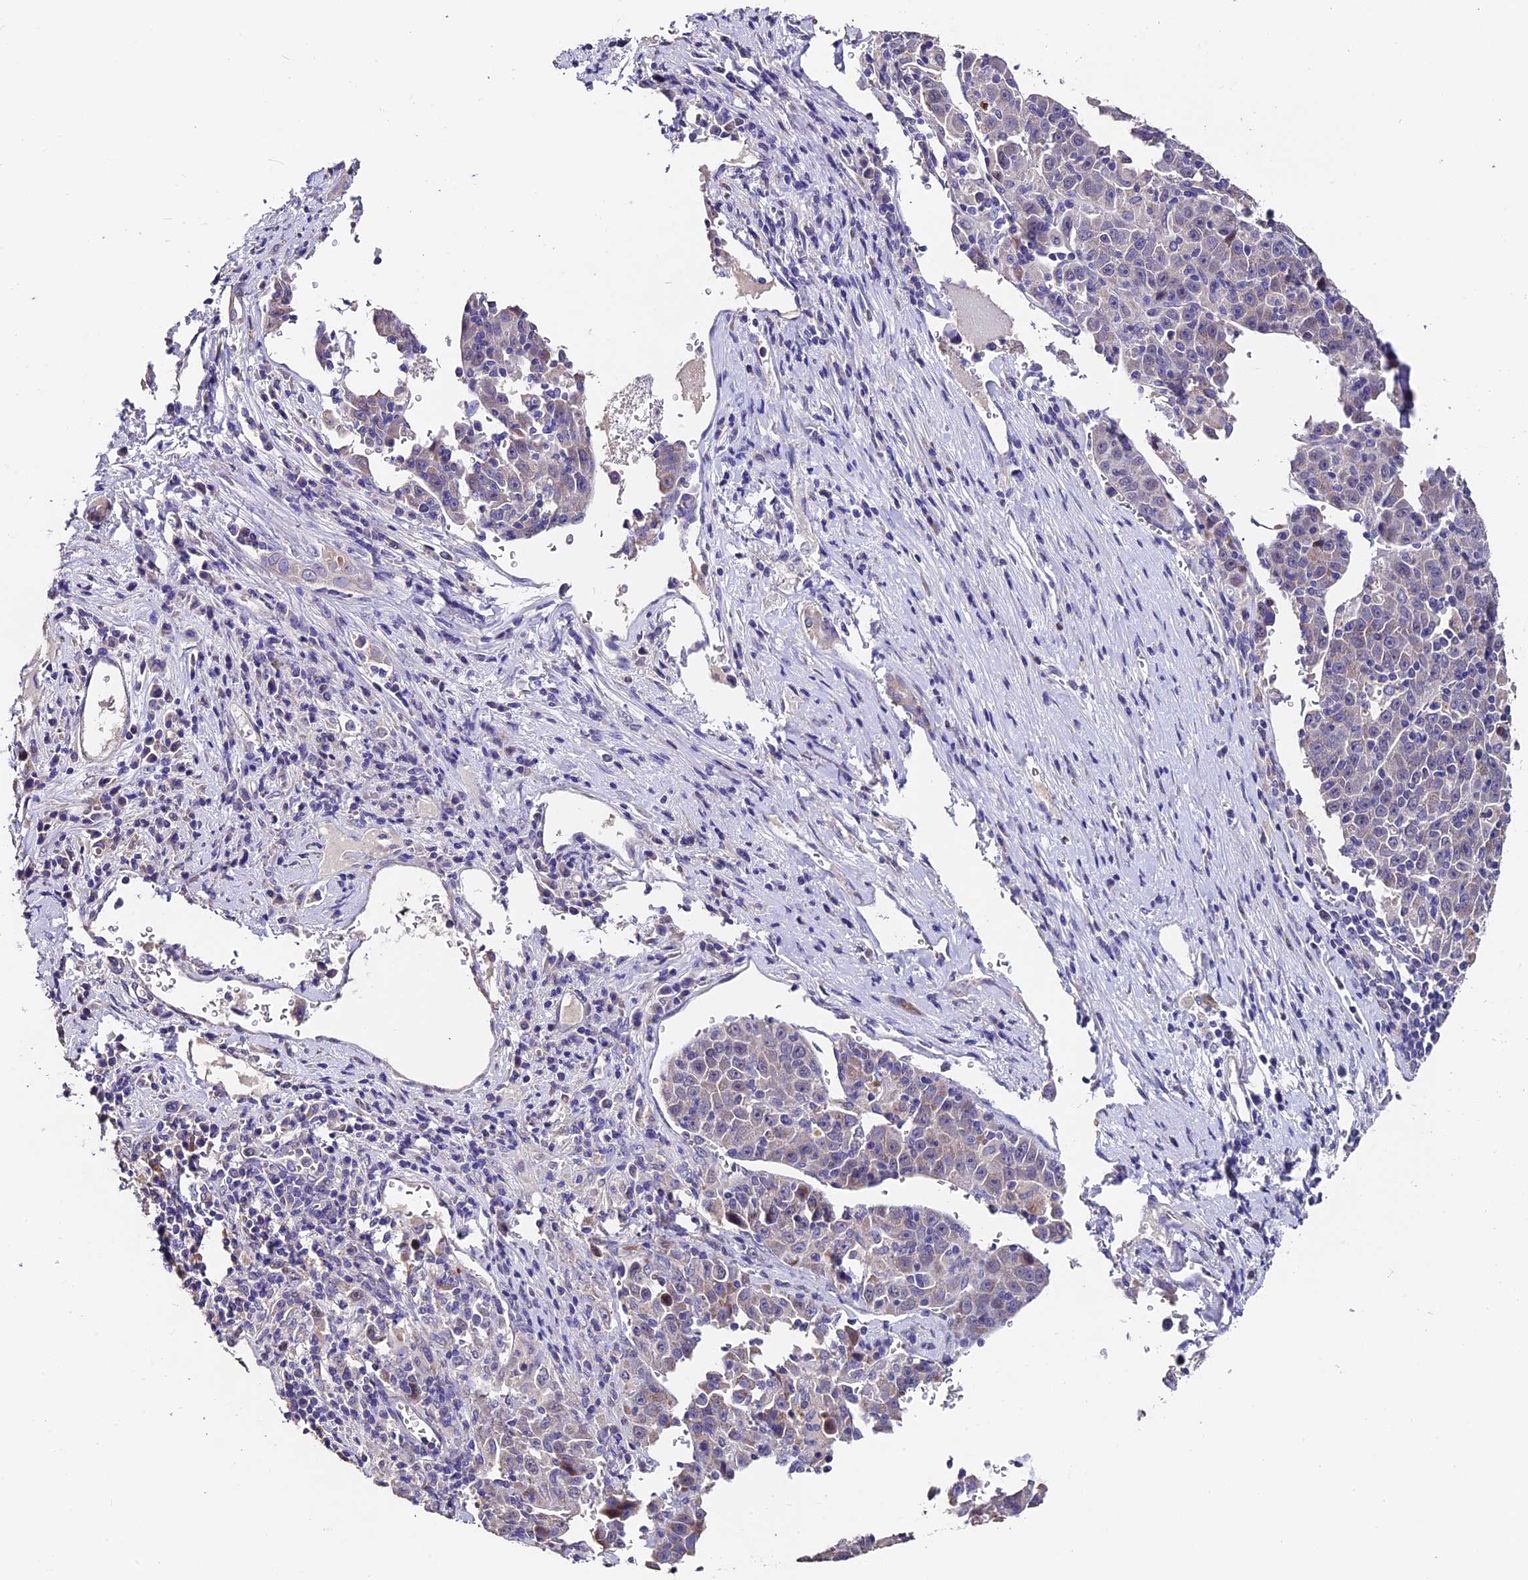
{"staining": {"intensity": "weak", "quantity": "<25%", "location": "cytoplasmic/membranous"}, "tissue": "liver cancer", "cell_type": "Tumor cells", "image_type": "cancer", "snomed": [{"axis": "morphology", "description": "Carcinoma, Hepatocellular, NOS"}, {"axis": "topography", "description": "Liver"}], "caption": "Immunohistochemistry histopathology image of human liver hepatocellular carcinoma stained for a protein (brown), which reveals no expression in tumor cells.", "gene": "FBXW9", "patient": {"sex": "female", "age": 53}}